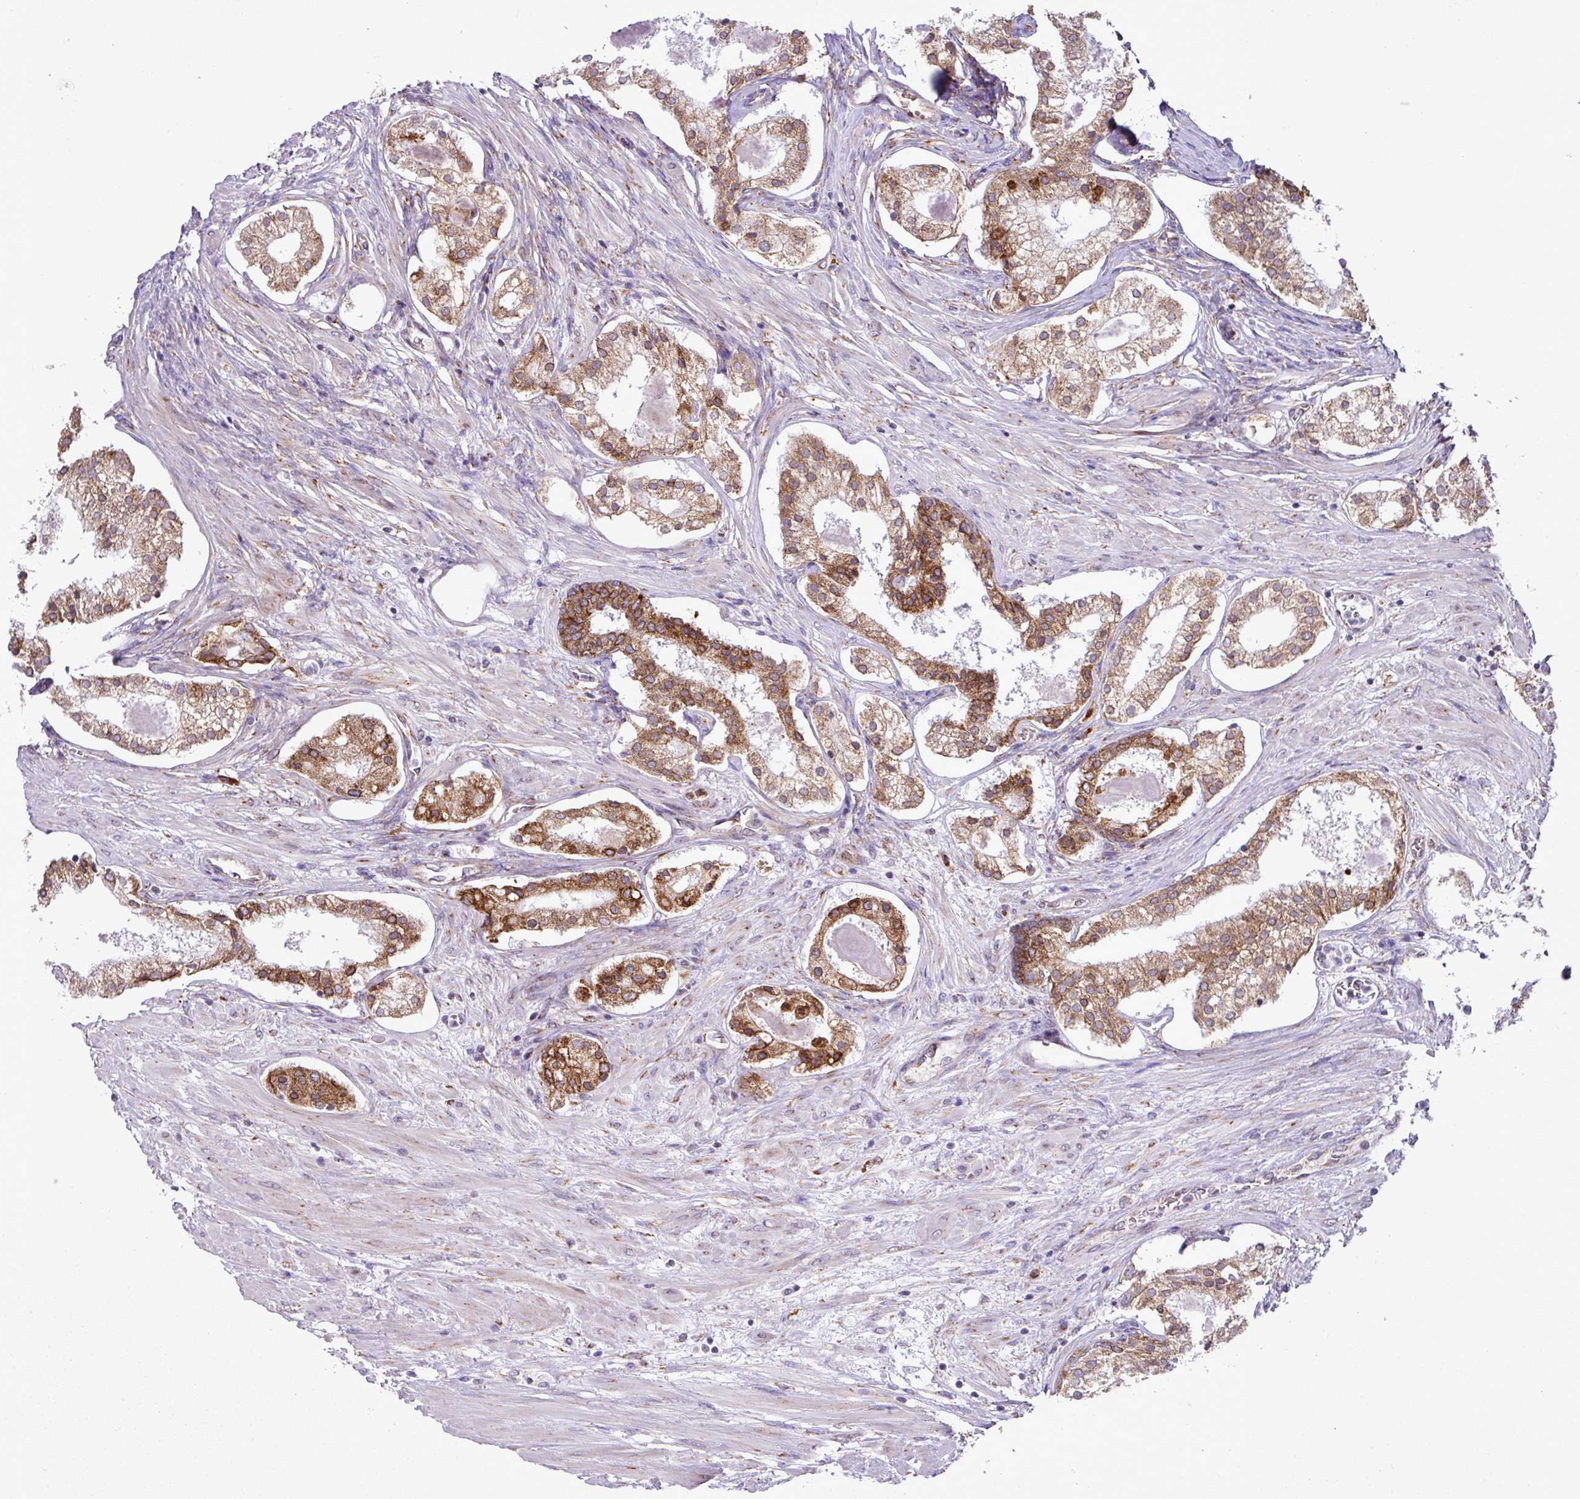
{"staining": {"intensity": "moderate", "quantity": ">75%", "location": "cytoplasmic/membranous"}, "tissue": "prostate cancer", "cell_type": "Tumor cells", "image_type": "cancer", "snomed": [{"axis": "morphology", "description": "Adenocarcinoma, Low grade"}, {"axis": "topography", "description": "Prostate"}], "caption": "A high-resolution micrograph shows IHC staining of low-grade adenocarcinoma (prostate), which reveals moderate cytoplasmic/membranous positivity in approximately >75% of tumor cells.", "gene": "SLC39A7", "patient": {"sex": "male", "age": 59}}